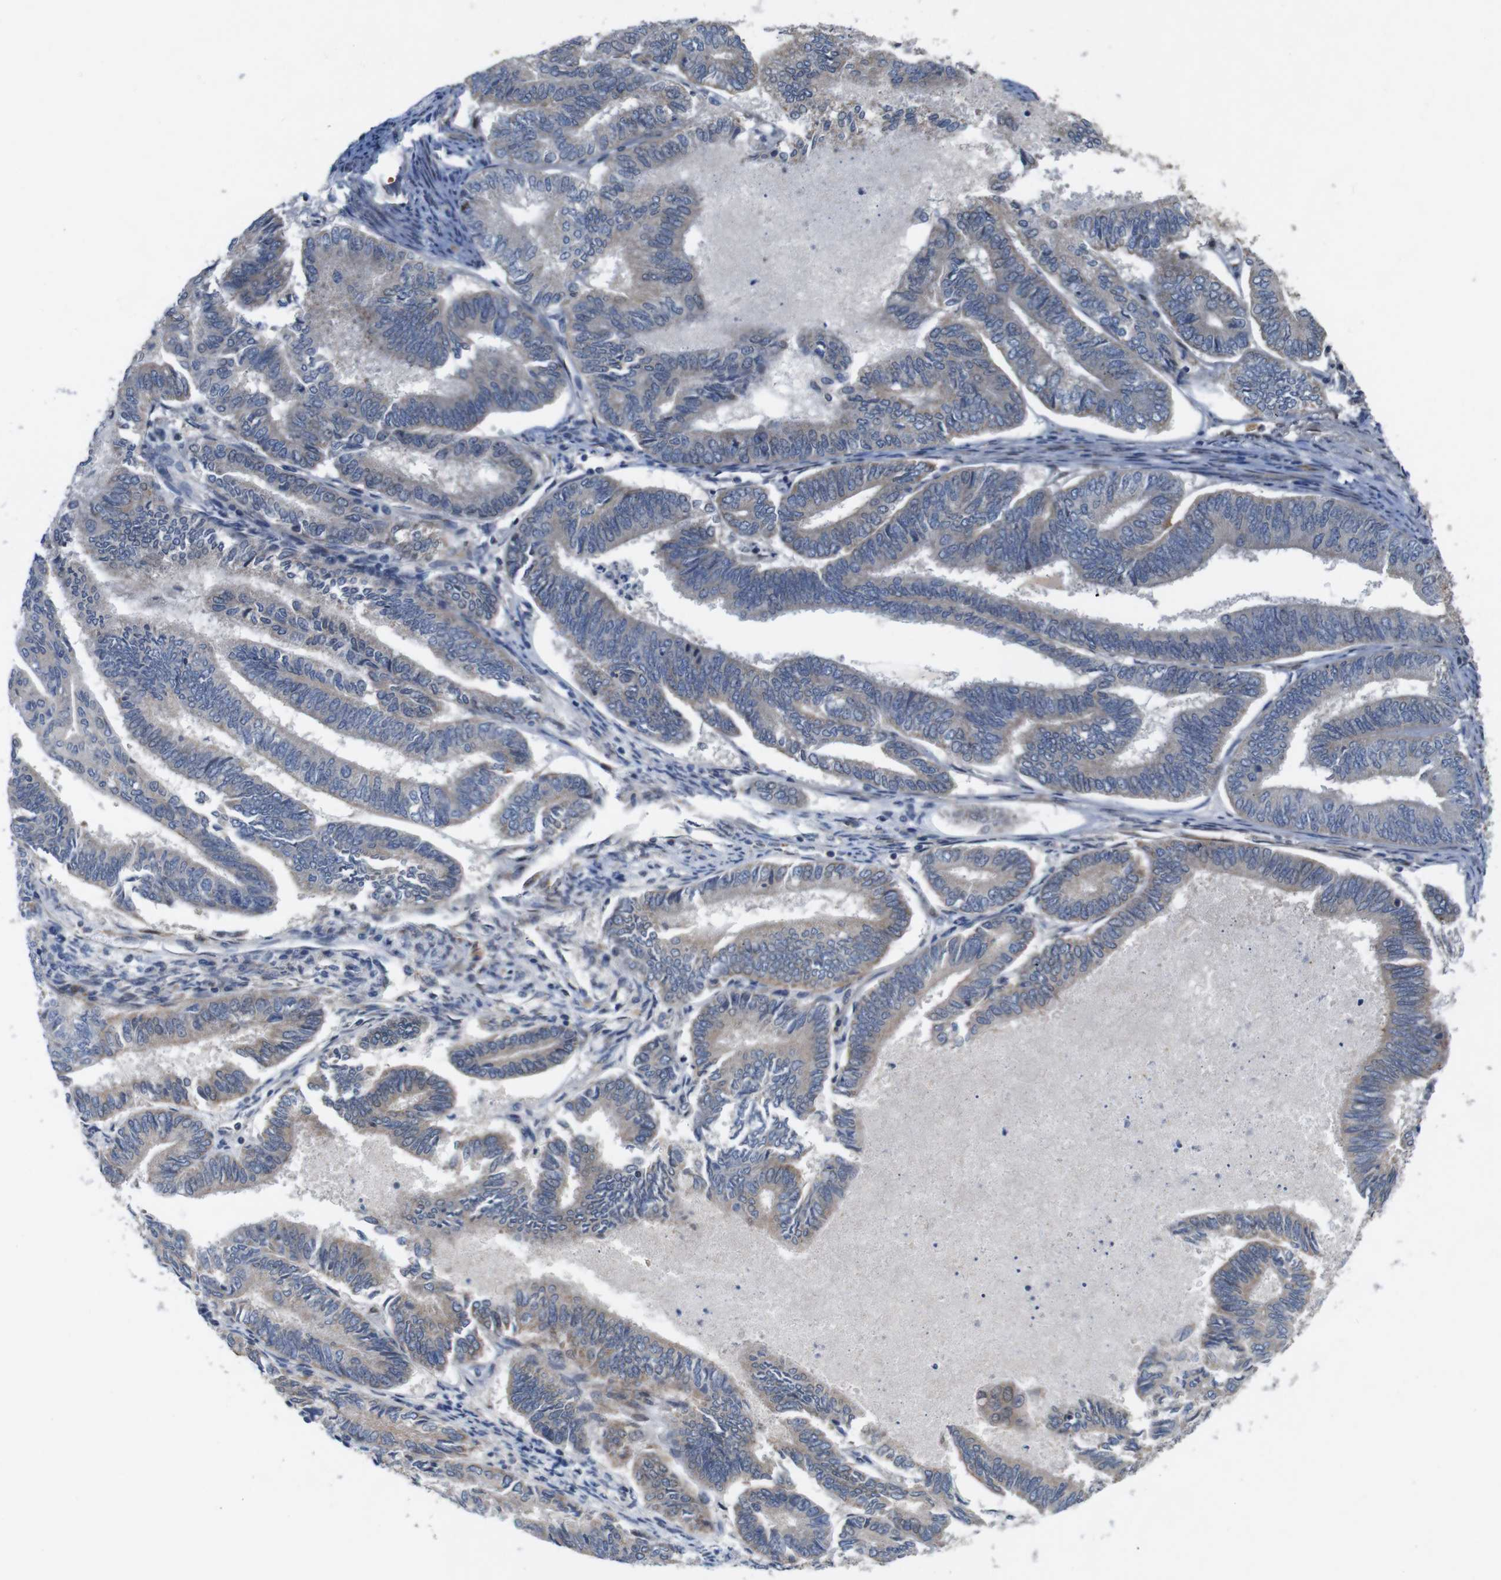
{"staining": {"intensity": "weak", "quantity": ">75%", "location": "cytoplasmic/membranous"}, "tissue": "endometrial cancer", "cell_type": "Tumor cells", "image_type": "cancer", "snomed": [{"axis": "morphology", "description": "Adenocarcinoma, NOS"}, {"axis": "topography", "description": "Endometrium"}], "caption": "Endometrial adenocarcinoma stained for a protein (brown) displays weak cytoplasmic/membranous positive staining in approximately >75% of tumor cells.", "gene": "GGT7", "patient": {"sex": "female", "age": 86}}